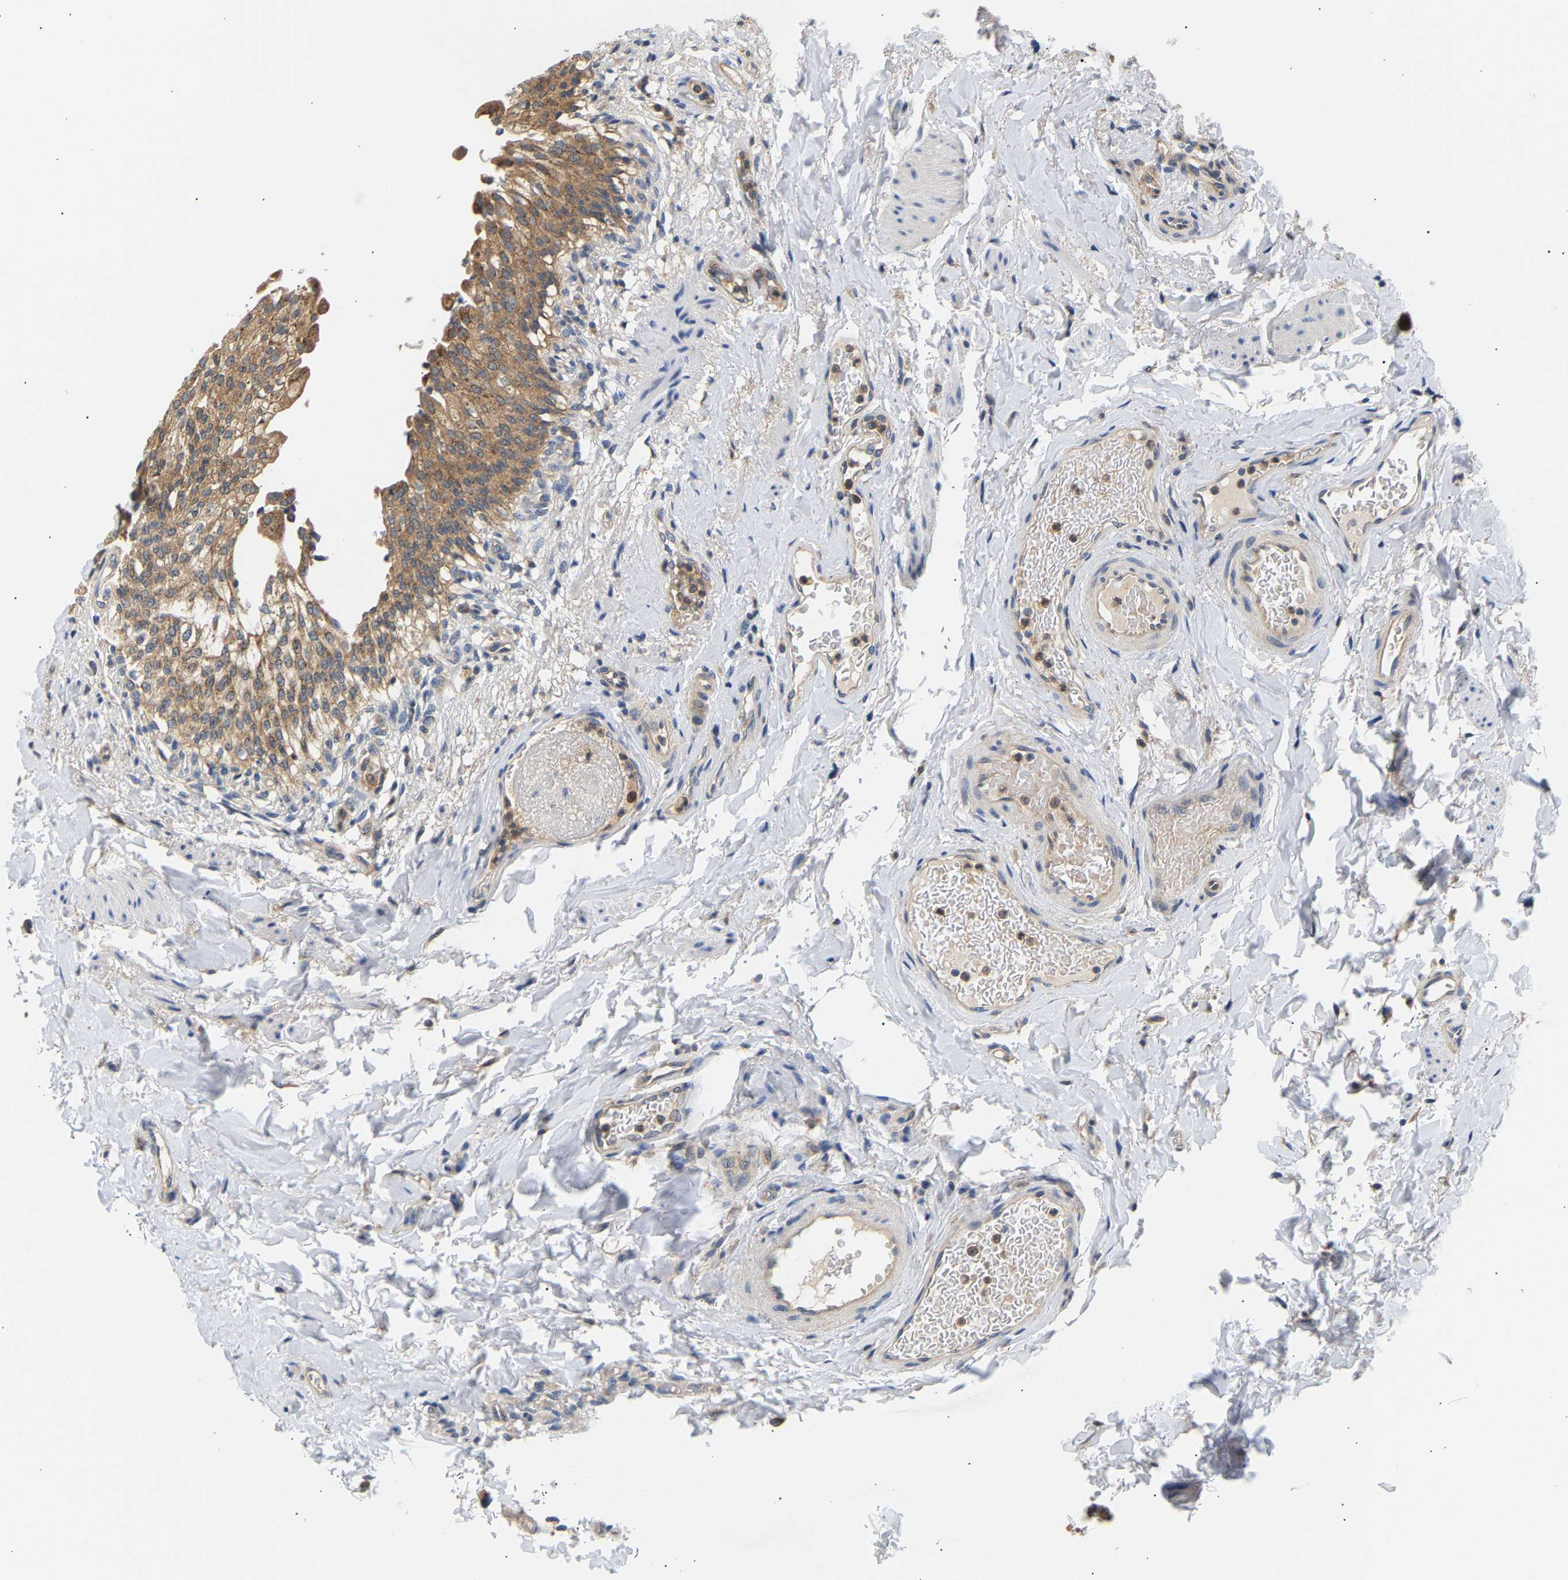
{"staining": {"intensity": "moderate", "quantity": ">75%", "location": "cytoplasmic/membranous"}, "tissue": "urinary bladder", "cell_type": "Urothelial cells", "image_type": "normal", "snomed": [{"axis": "morphology", "description": "Normal tissue, NOS"}, {"axis": "topography", "description": "Urinary bladder"}], "caption": "Urothelial cells exhibit moderate cytoplasmic/membranous positivity in about >75% of cells in unremarkable urinary bladder. (DAB (3,3'-diaminobenzidine) IHC with brightfield microscopy, high magnification).", "gene": "PPID", "patient": {"sex": "female", "age": 60}}